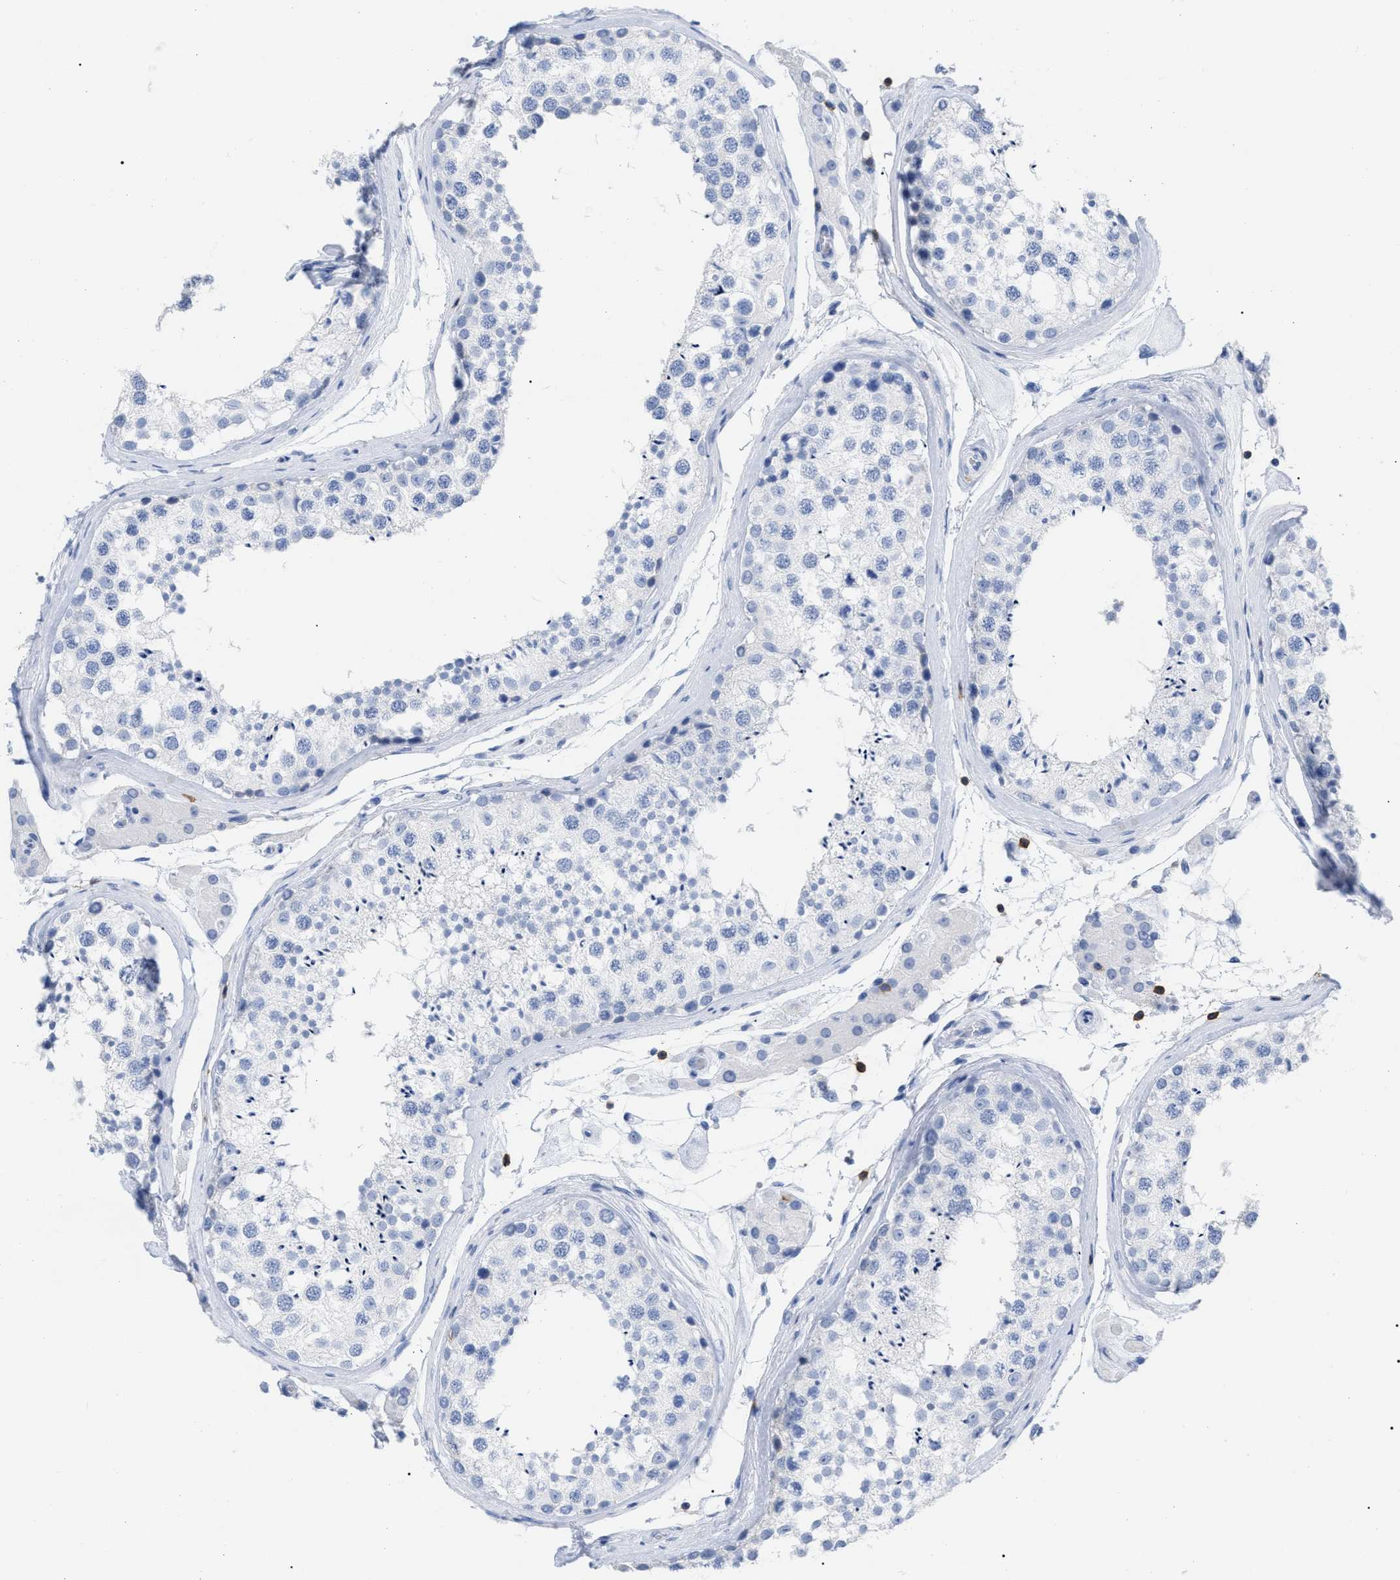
{"staining": {"intensity": "negative", "quantity": "none", "location": "none"}, "tissue": "testis", "cell_type": "Cells in seminiferous ducts", "image_type": "normal", "snomed": [{"axis": "morphology", "description": "Normal tissue, NOS"}, {"axis": "topography", "description": "Testis"}], "caption": "Human testis stained for a protein using immunohistochemistry (IHC) demonstrates no staining in cells in seminiferous ducts.", "gene": "CD5", "patient": {"sex": "male", "age": 46}}